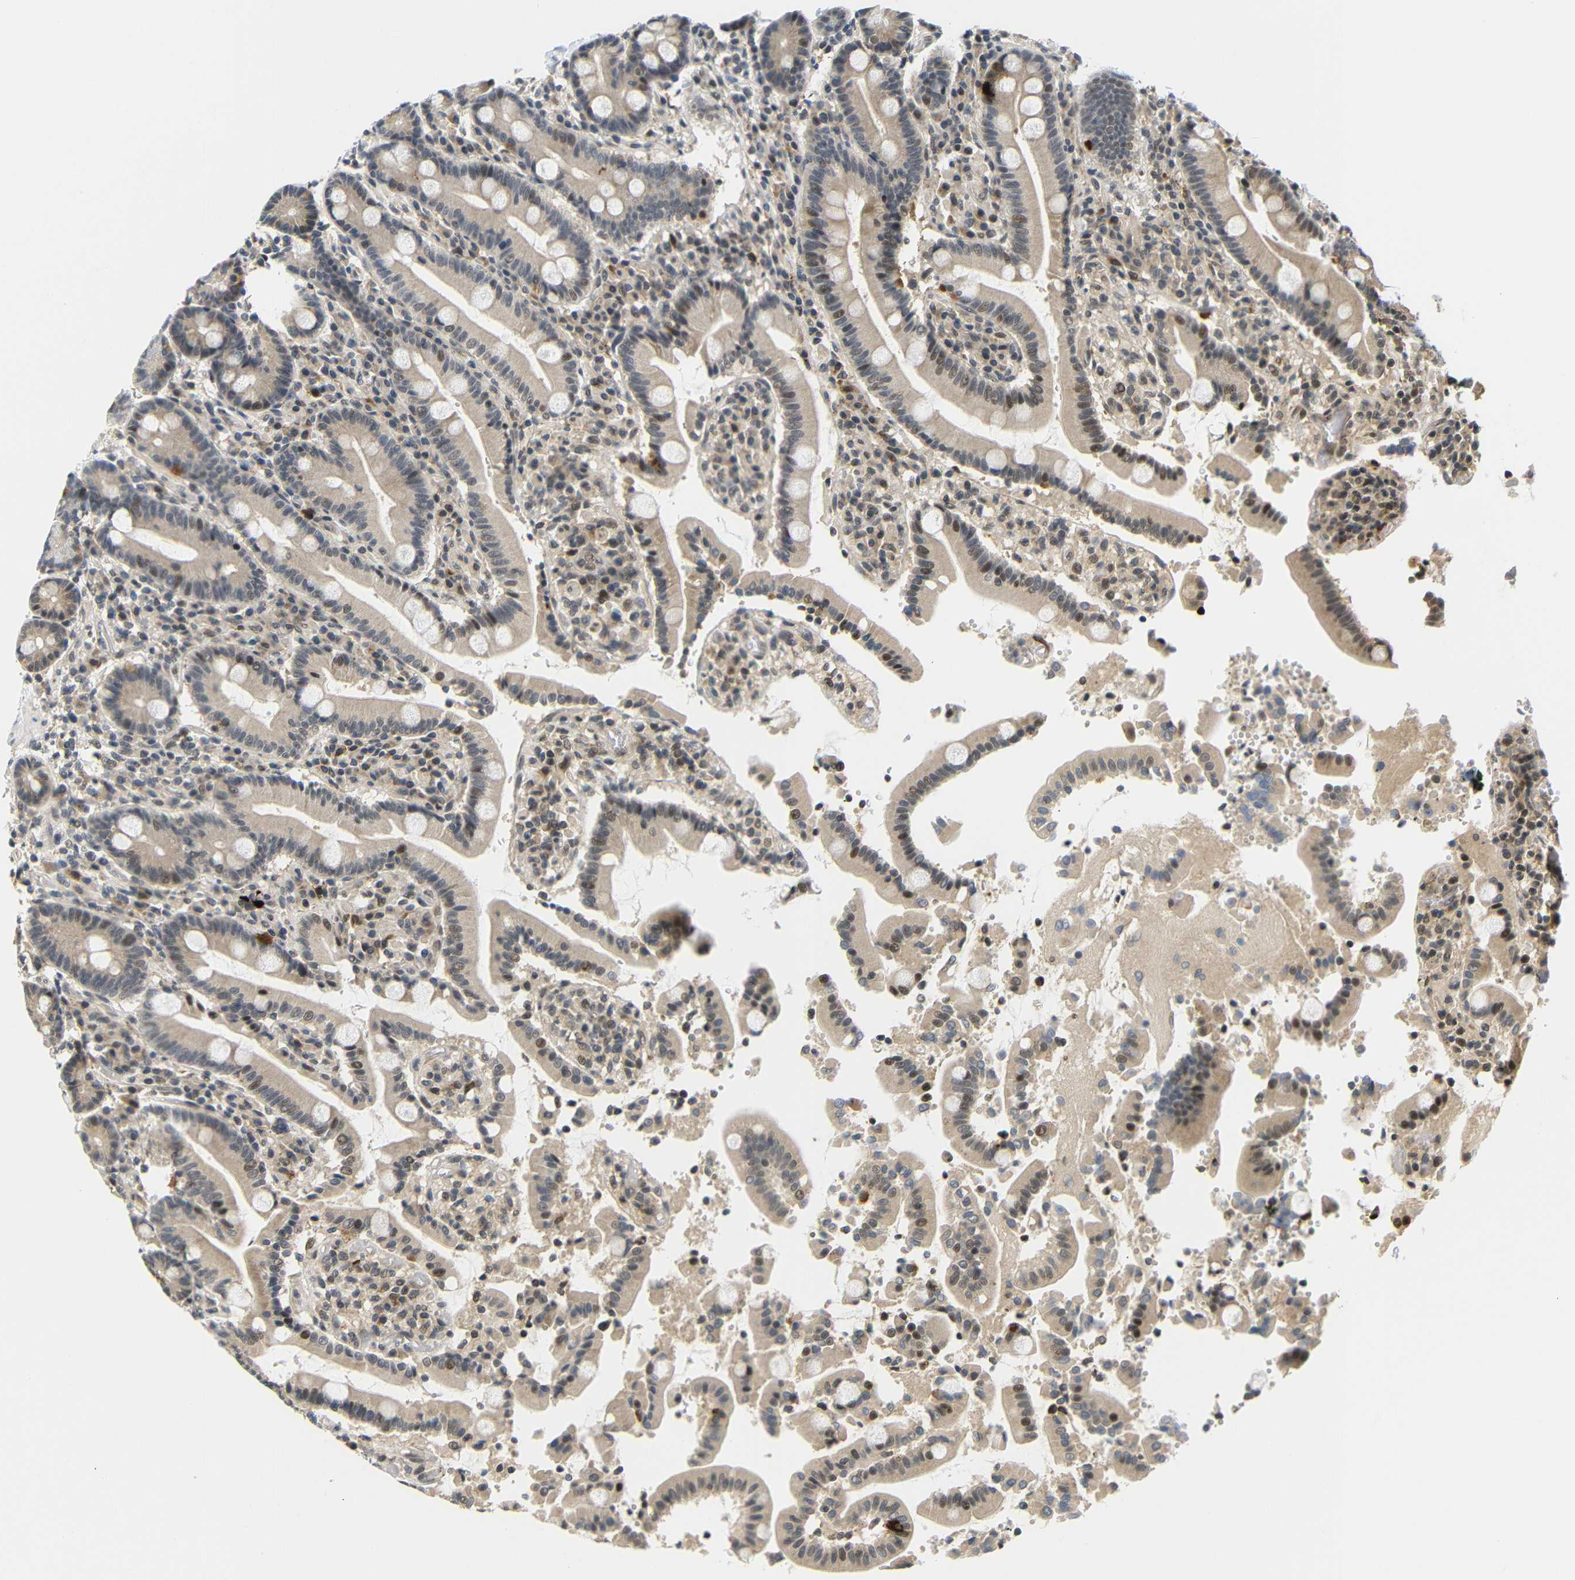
{"staining": {"intensity": "weak", "quantity": ">75%", "location": "cytoplasmic/membranous,nuclear"}, "tissue": "duodenum", "cell_type": "Glandular cells", "image_type": "normal", "snomed": [{"axis": "morphology", "description": "Normal tissue, NOS"}, {"axis": "topography", "description": "Small intestine, NOS"}], "caption": "IHC histopathology image of unremarkable duodenum stained for a protein (brown), which shows low levels of weak cytoplasmic/membranous,nuclear staining in about >75% of glandular cells.", "gene": "GJA5", "patient": {"sex": "female", "age": 71}}